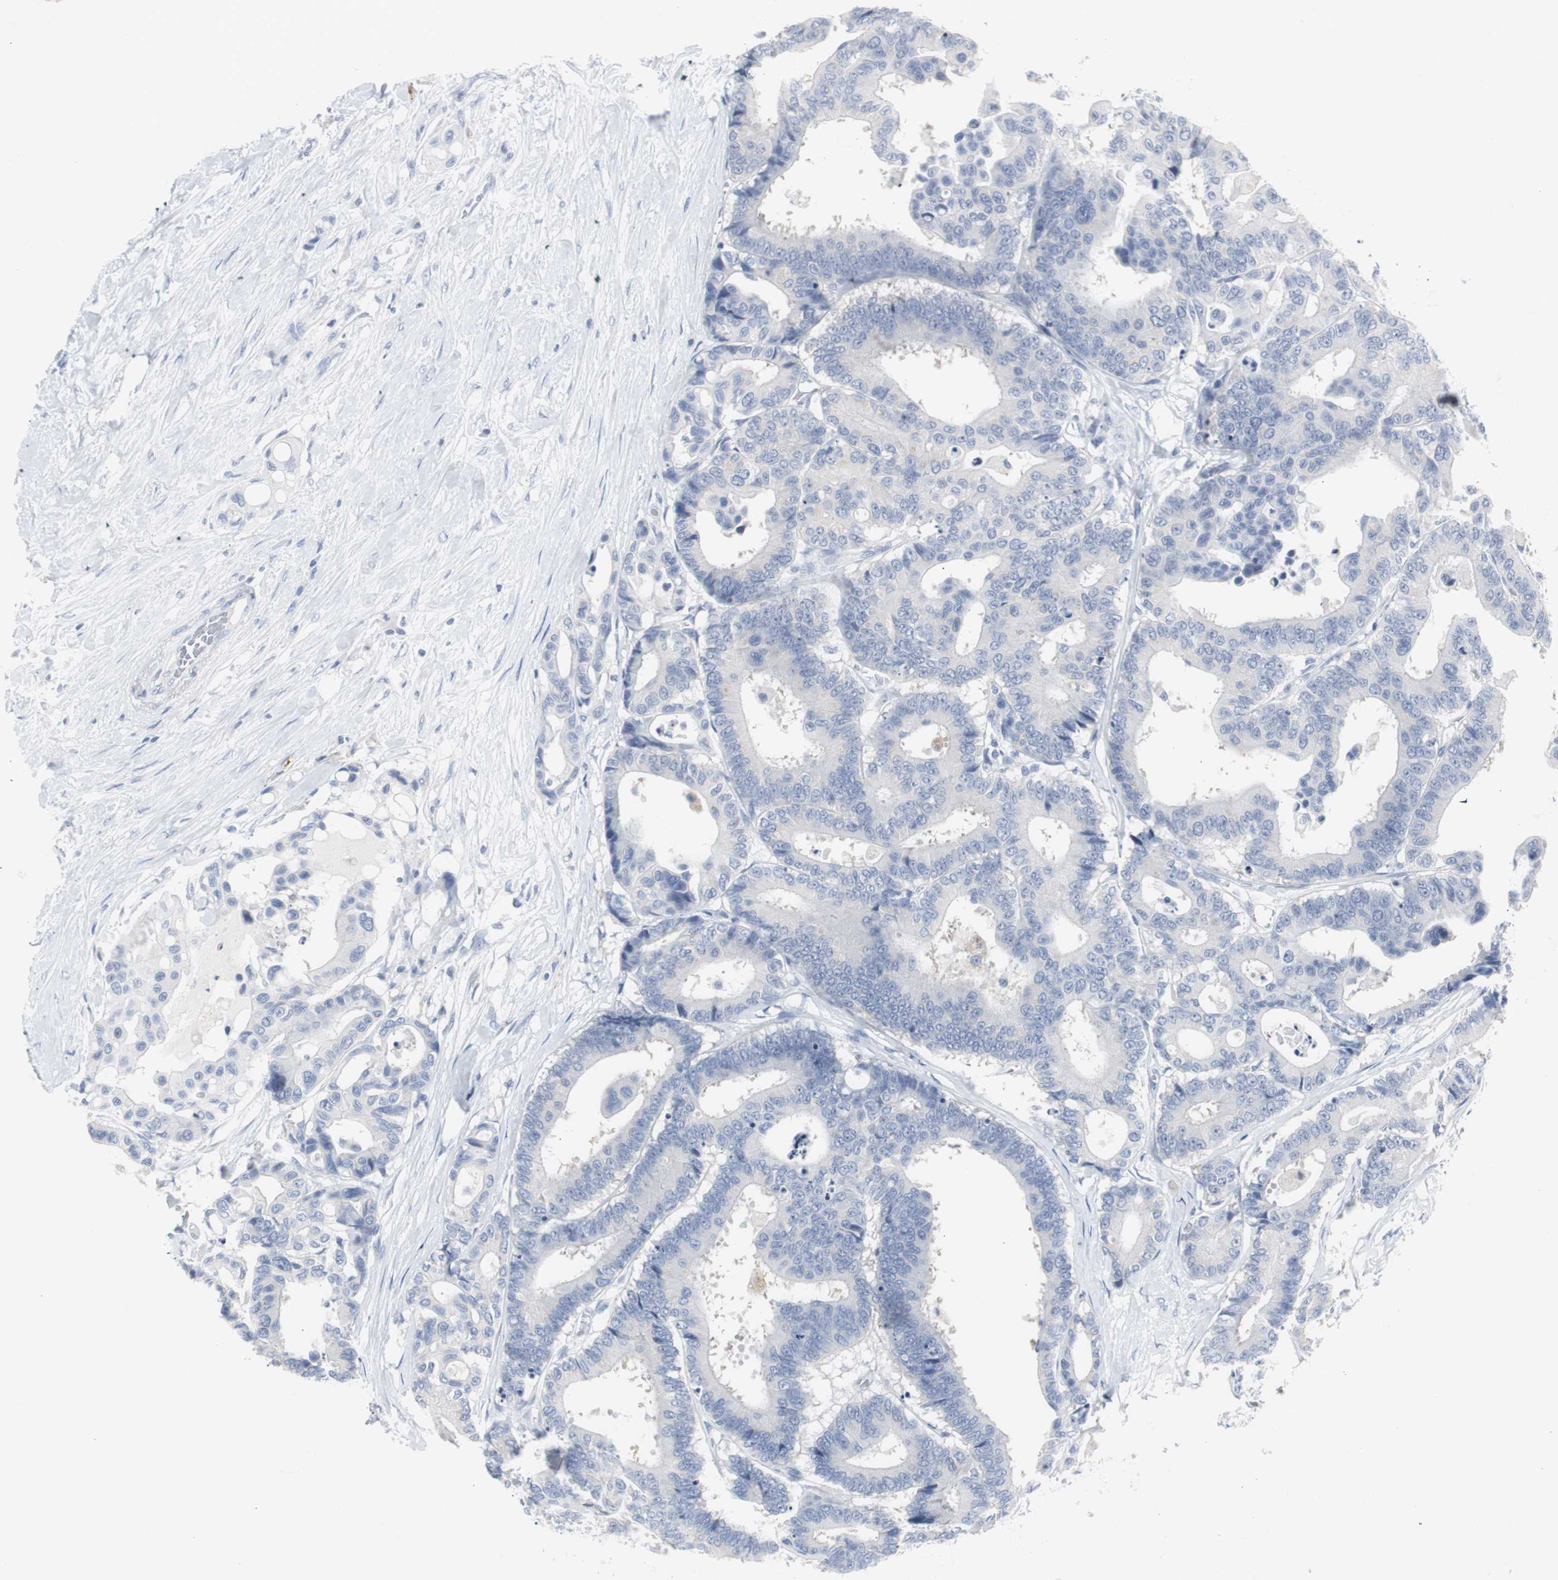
{"staining": {"intensity": "negative", "quantity": "none", "location": "none"}, "tissue": "colorectal cancer", "cell_type": "Tumor cells", "image_type": "cancer", "snomed": [{"axis": "morphology", "description": "Normal tissue, NOS"}, {"axis": "morphology", "description": "Adenocarcinoma, NOS"}, {"axis": "topography", "description": "Colon"}], "caption": "IHC photomicrograph of adenocarcinoma (colorectal) stained for a protein (brown), which exhibits no expression in tumor cells.", "gene": "S100A7", "patient": {"sex": "male", "age": 82}}